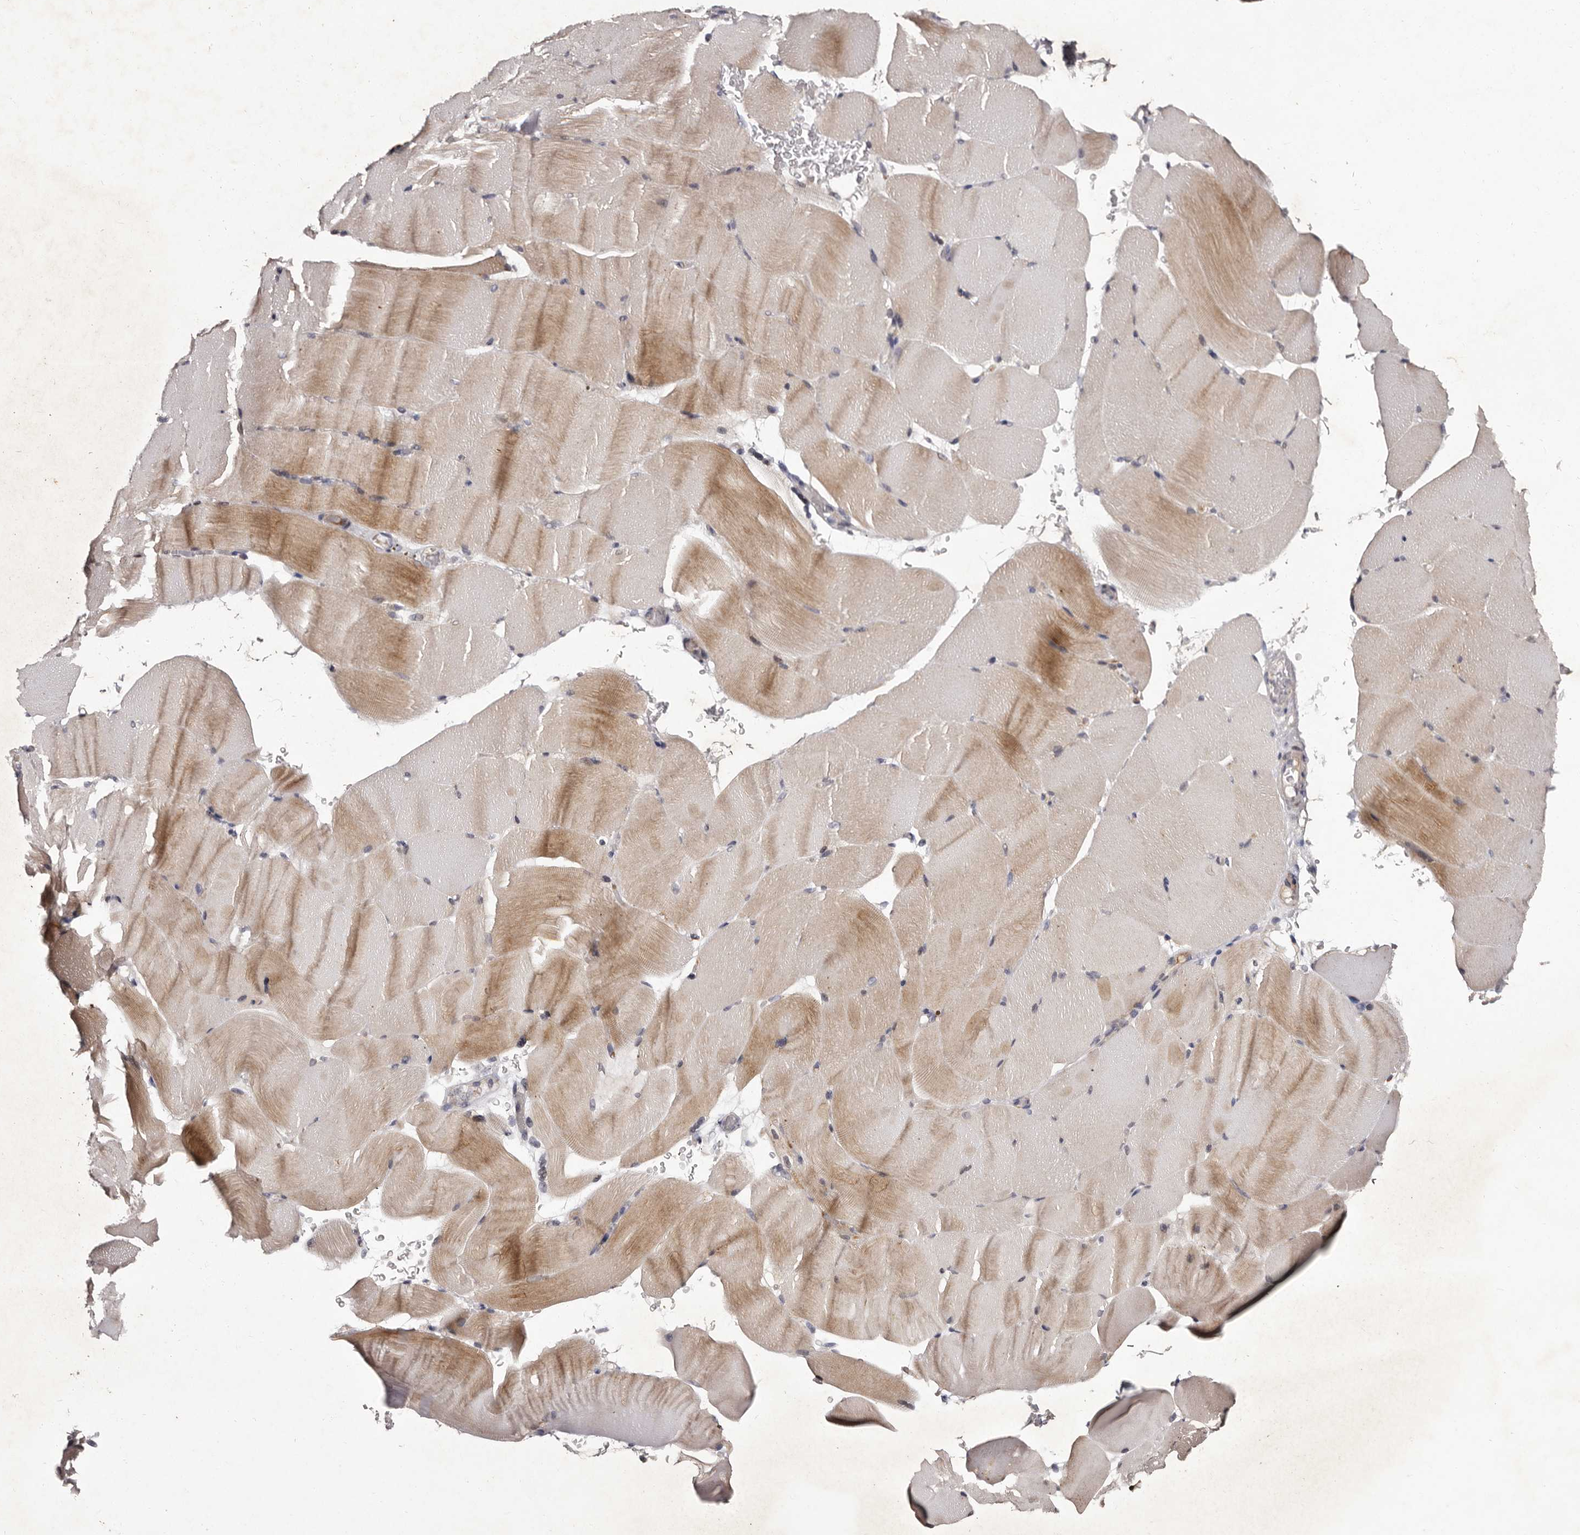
{"staining": {"intensity": "moderate", "quantity": "<25%", "location": "cytoplasmic/membranous"}, "tissue": "skeletal muscle", "cell_type": "Myocytes", "image_type": "normal", "snomed": [{"axis": "morphology", "description": "Normal tissue, NOS"}, {"axis": "topography", "description": "Skeletal muscle"}, {"axis": "topography", "description": "Parathyroid gland"}], "caption": "Myocytes reveal low levels of moderate cytoplasmic/membranous positivity in about <25% of cells in benign human skeletal muscle. (DAB (3,3'-diaminobenzidine) IHC with brightfield microscopy, high magnification).", "gene": "DNPH1", "patient": {"sex": "female", "age": 37}}